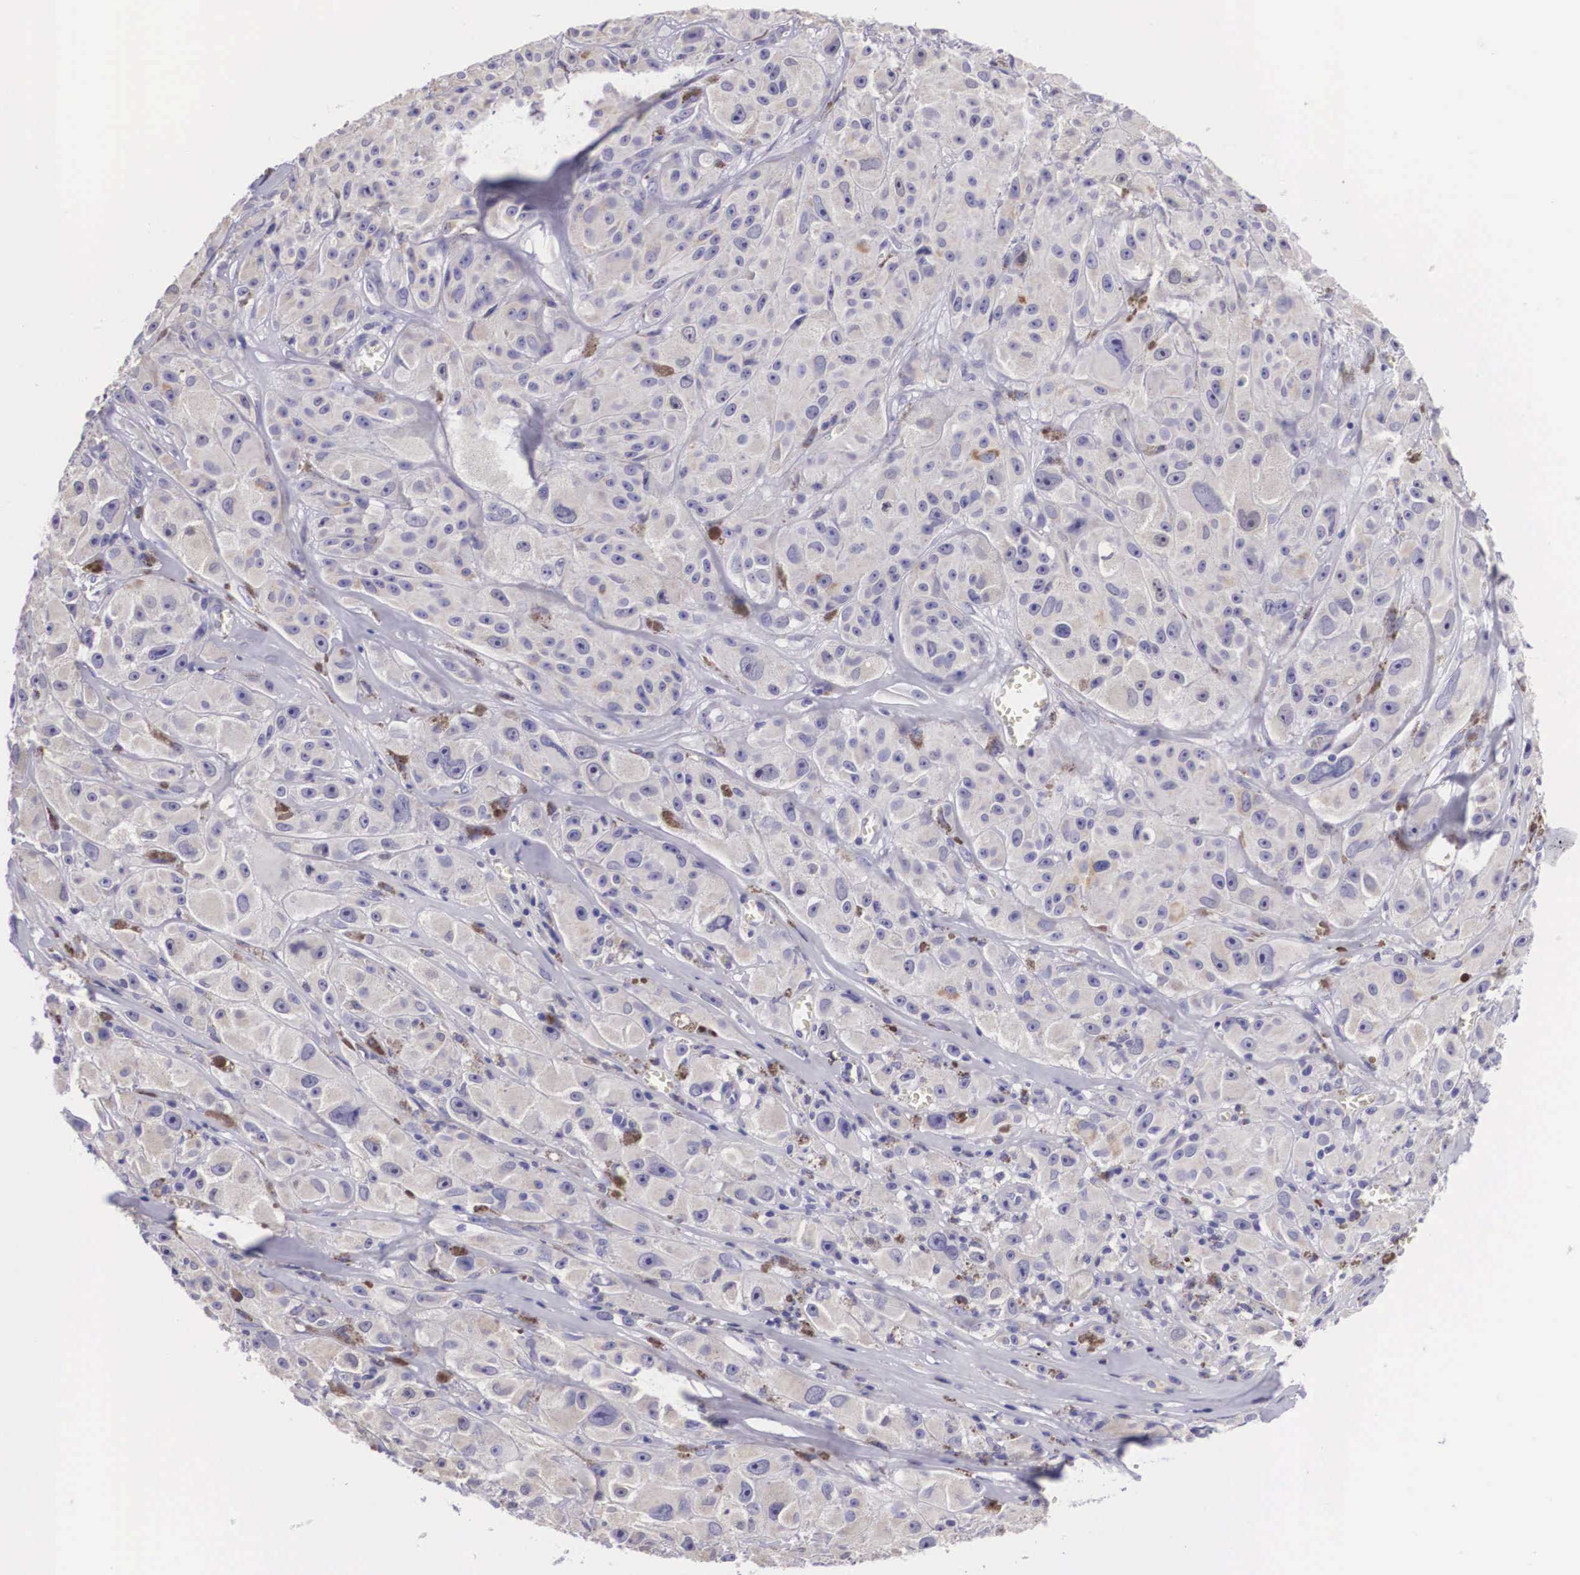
{"staining": {"intensity": "negative", "quantity": "none", "location": "none"}, "tissue": "melanoma", "cell_type": "Tumor cells", "image_type": "cancer", "snomed": [{"axis": "morphology", "description": "Malignant melanoma, NOS"}, {"axis": "topography", "description": "Skin"}], "caption": "Photomicrograph shows no protein staining in tumor cells of malignant melanoma tissue.", "gene": "ARG2", "patient": {"sex": "male", "age": 56}}